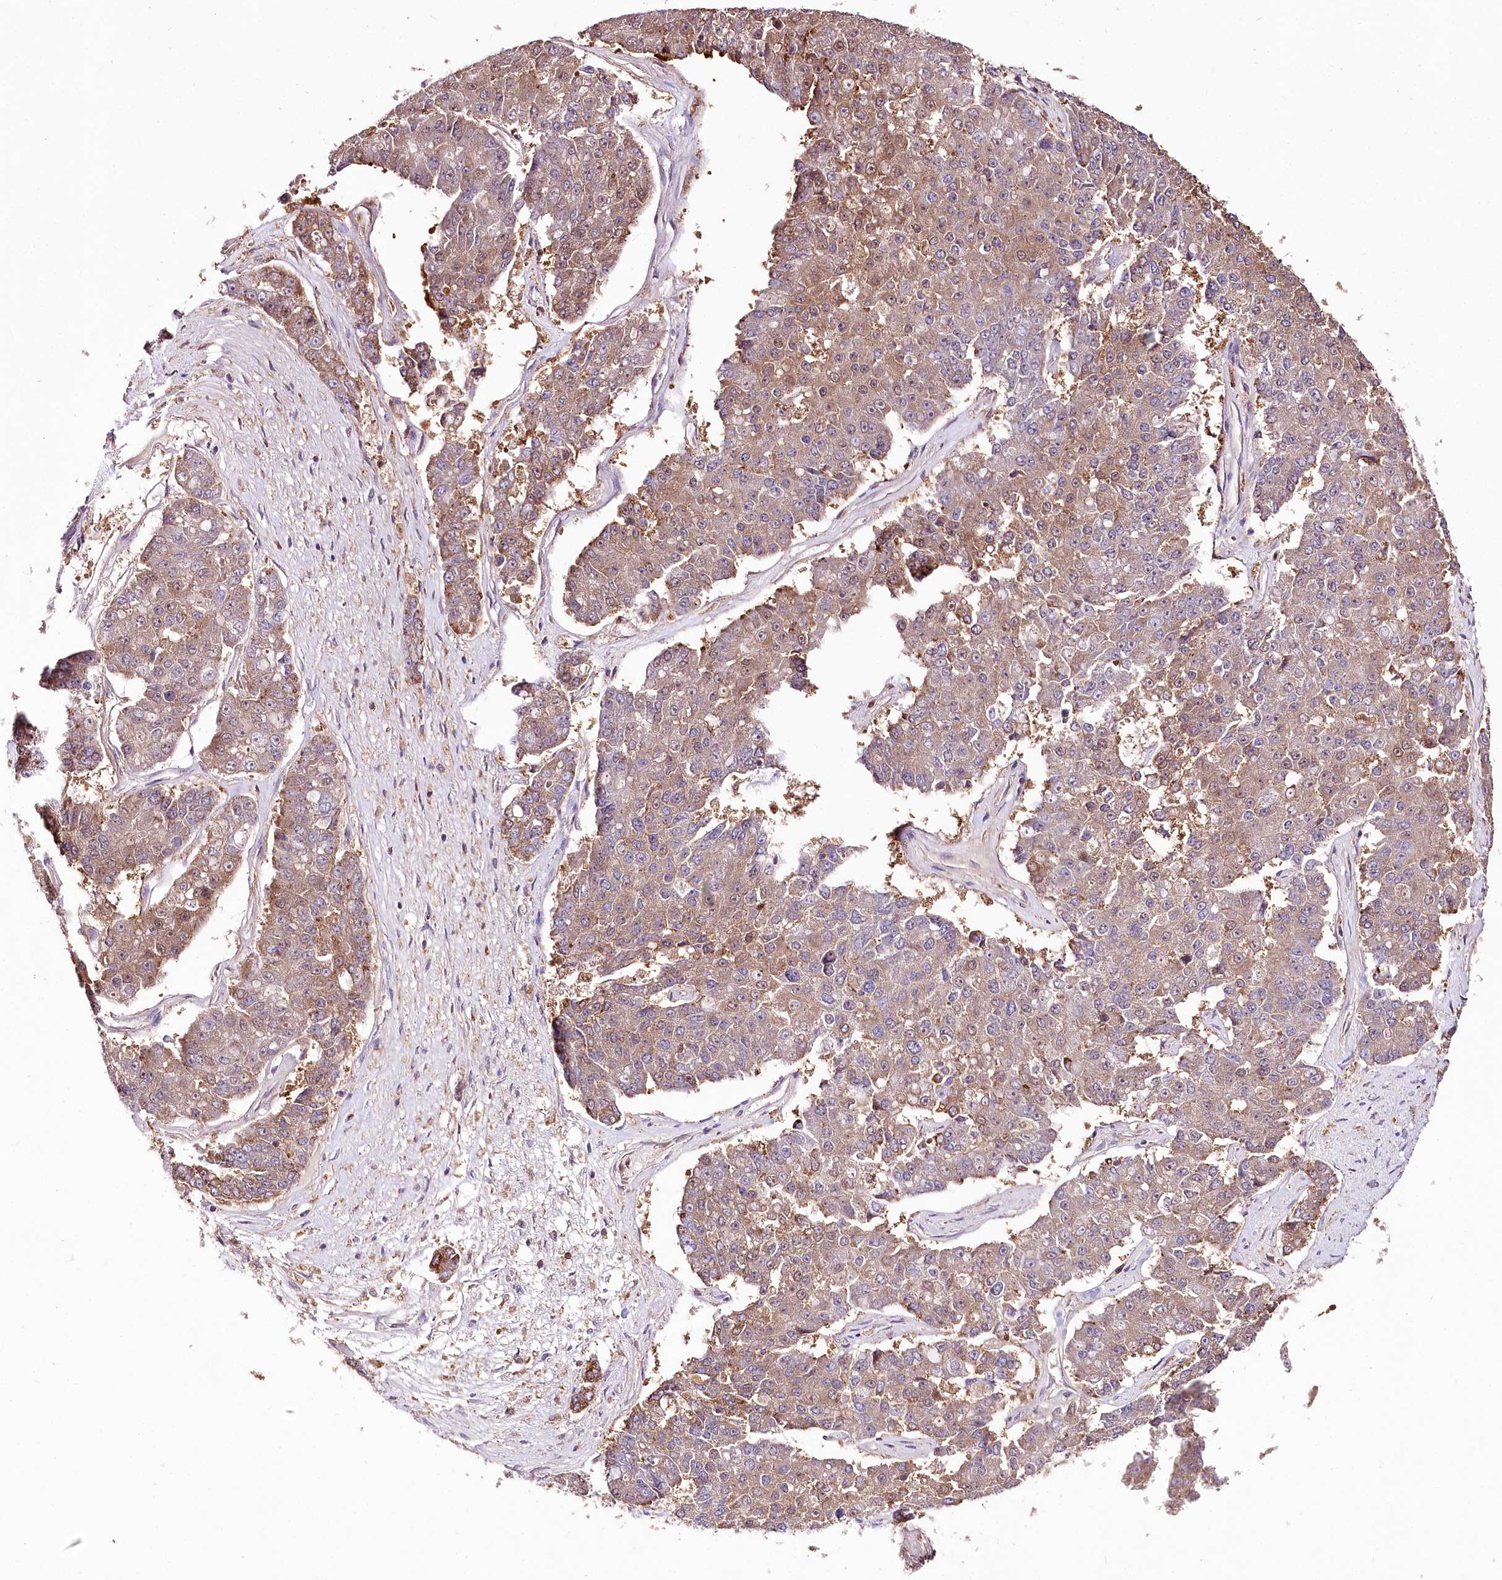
{"staining": {"intensity": "weak", "quantity": "25%-75%", "location": "cytoplasmic/membranous"}, "tissue": "pancreatic cancer", "cell_type": "Tumor cells", "image_type": "cancer", "snomed": [{"axis": "morphology", "description": "Adenocarcinoma, NOS"}, {"axis": "topography", "description": "Pancreas"}], "caption": "Protein expression analysis of pancreatic cancer (adenocarcinoma) exhibits weak cytoplasmic/membranous expression in approximately 25%-75% of tumor cells.", "gene": "UGP2", "patient": {"sex": "male", "age": 50}}